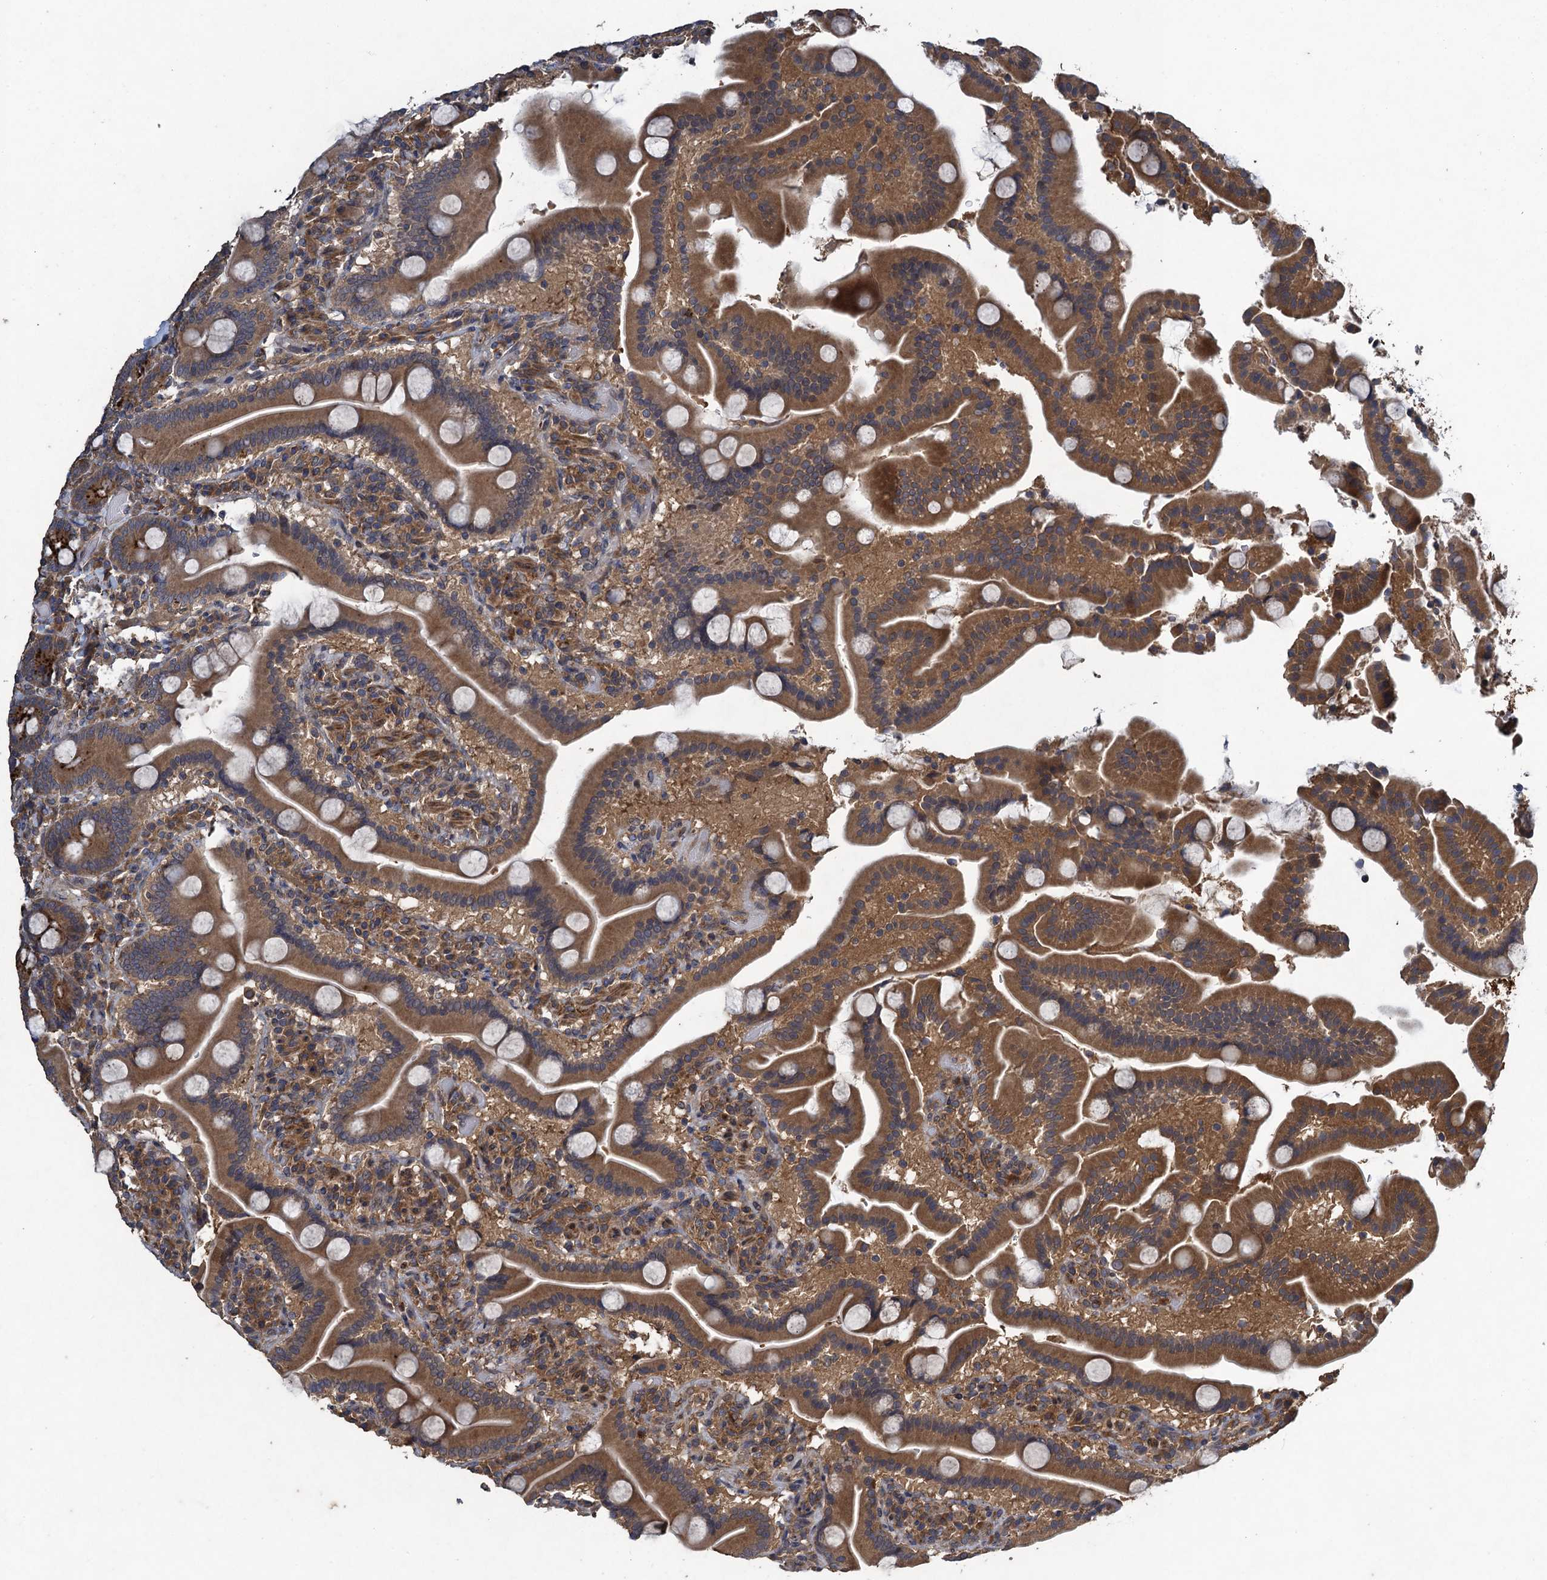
{"staining": {"intensity": "moderate", "quantity": ">75%", "location": "cytoplasmic/membranous"}, "tissue": "duodenum", "cell_type": "Glandular cells", "image_type": "normal", "snomed": [{"axis": "morphology", "description": "Normal tissue, NOS"}, {"axis": "topography", "description": "Duodenum"}], "caption": "IHC image of unremarkable duodenum stained for a protein (brown), which demonstrates medium levels of moderate cytoplasmic/membranous expression in approximately >75% of glandular cells.", "gene": "CNTN5", "patient": {"sex": "male", "age": 55}}